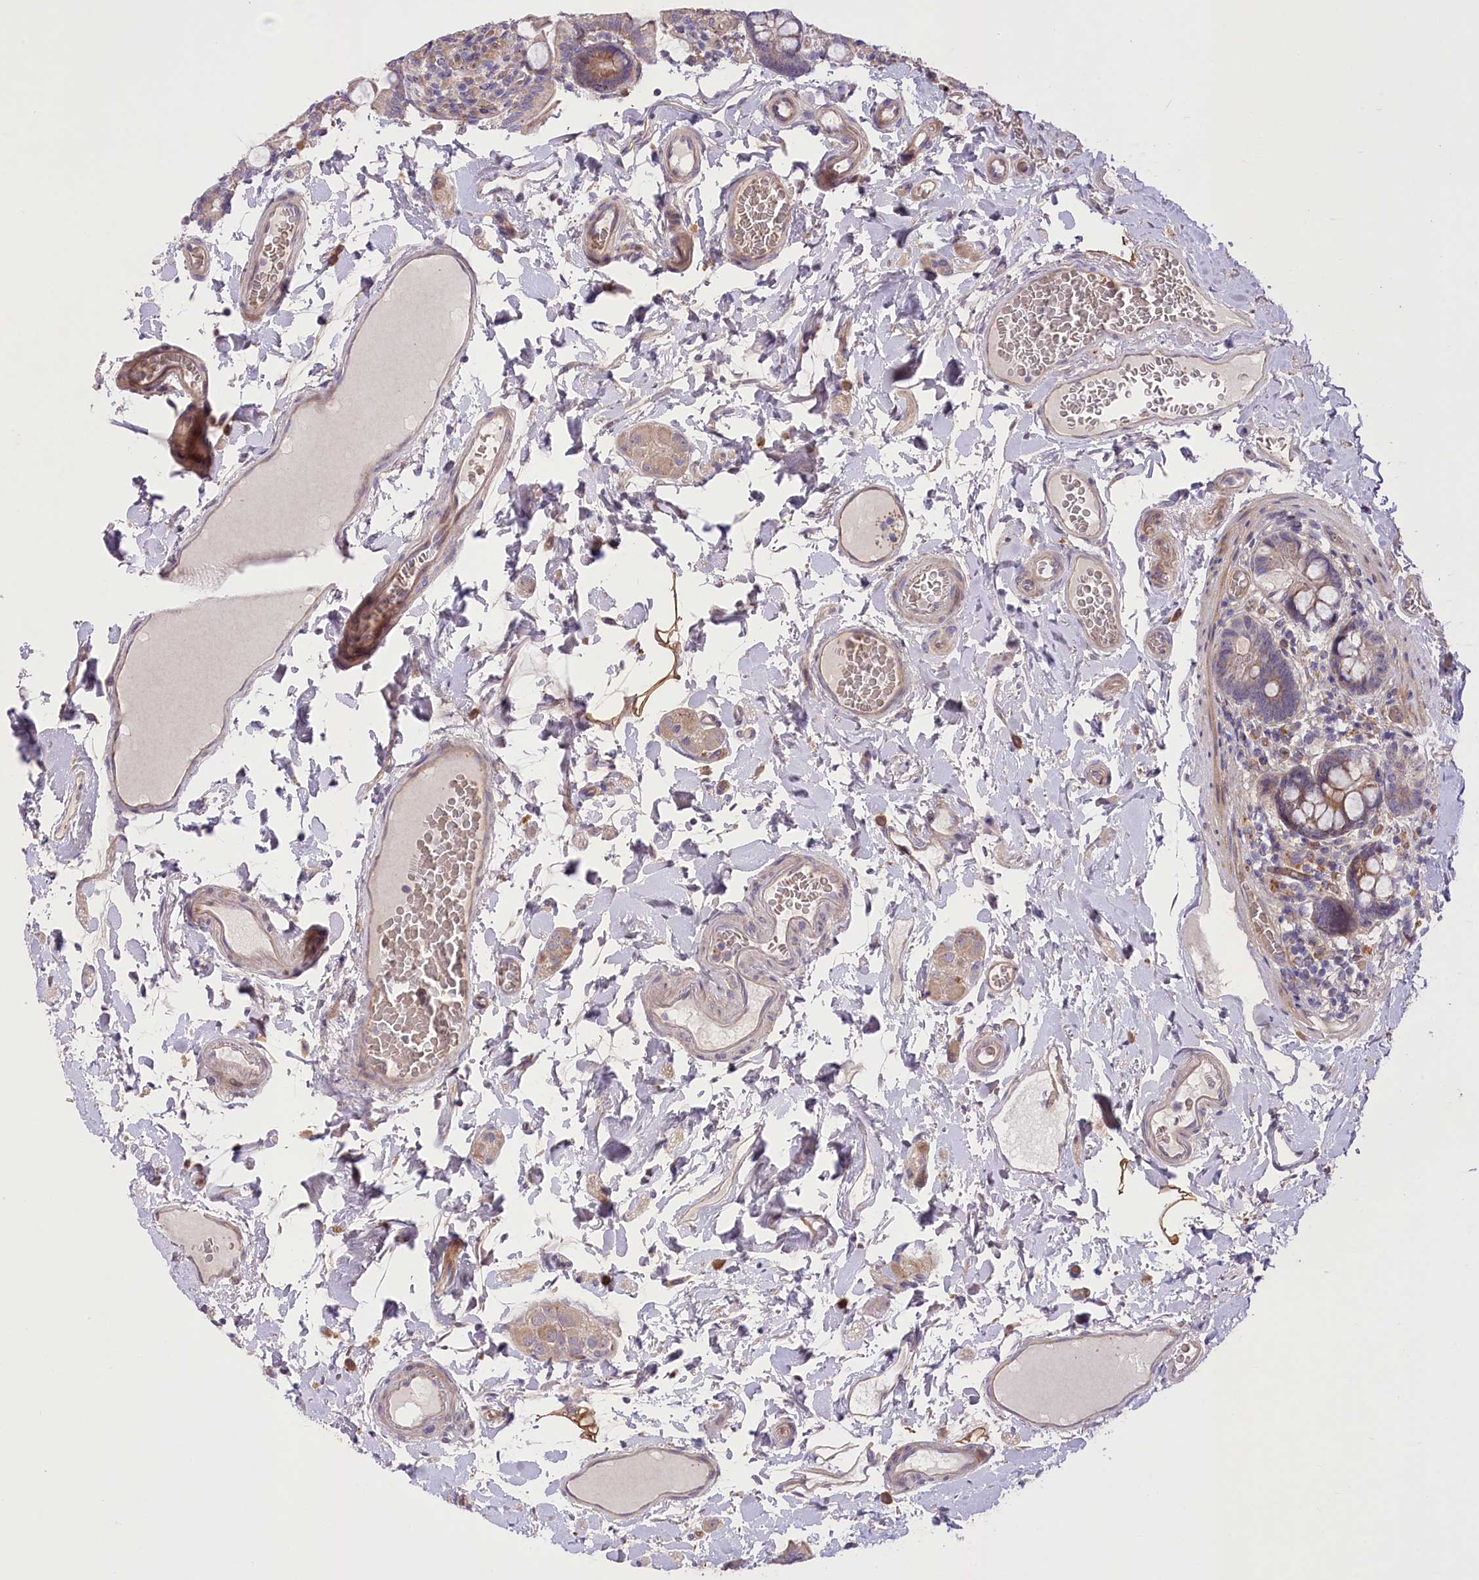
{"staining": {"intensity": "moderate", "quantity": ">75%", "location": "cytoplasmic/membranous"}, "tissue": "small intestine", "cell_type": "Glandular cells", "image_type": "normal", "snomed": [{"axis": "morphology", "description": "Normal tissue, NOS"}, {"axis": "topography", "description": "Small intestine"}], "caption": "The image exhibits staining of normal small intestine, revealing moderate cytoplasmic/membranous protein staining (brown color) within glandular cells. (Brightfield microscopy of DAB IHC at high magnification).", "gene": "TRUB1", "patient": {"sex": "female", "age": 64}}